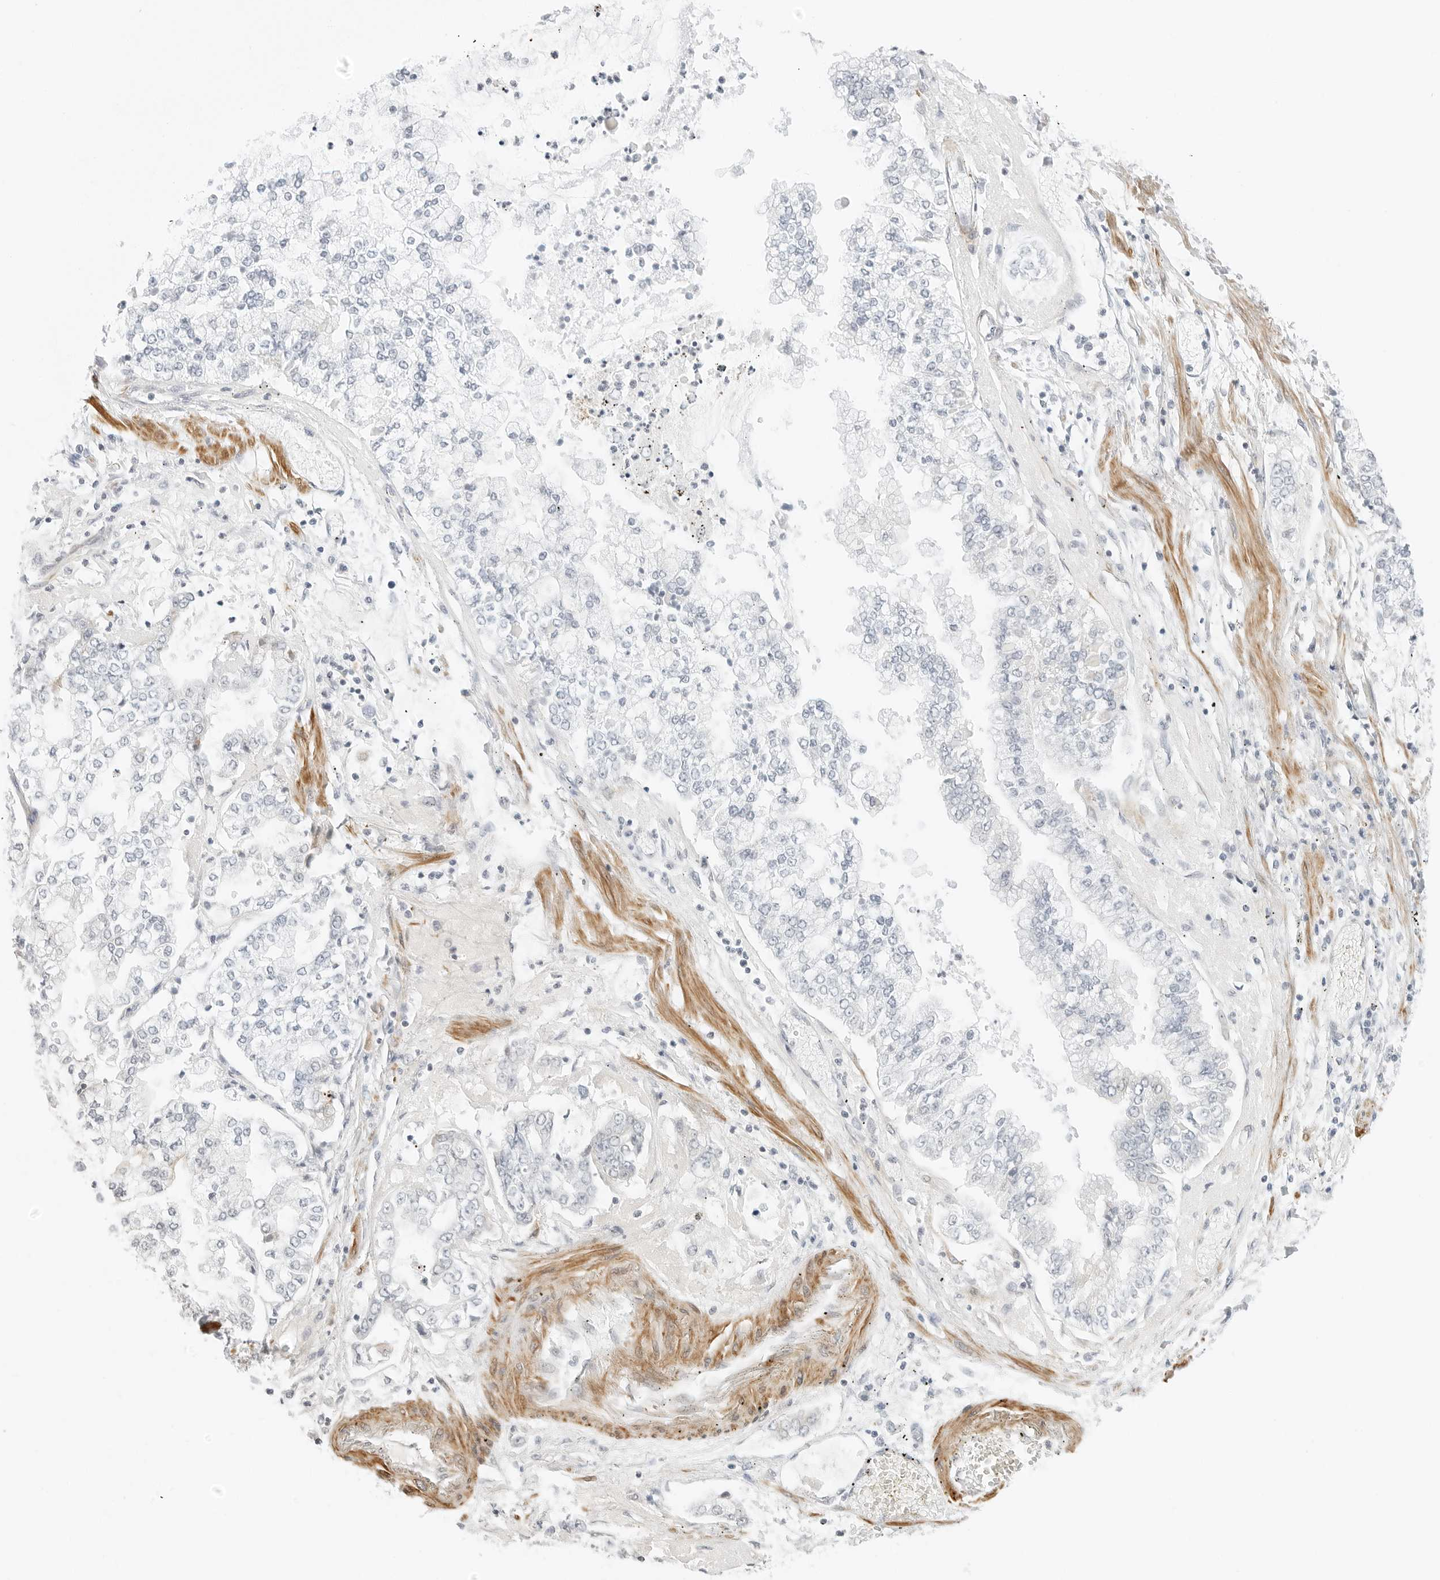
{"staining": {"intensity": "negative", "quantity": "none", "location": "none"}, "tissue": "stomach cancer", "cell_type": "Tumor cells", "image_type": "cancer", "snomed": [{"axis": "morphology", "description": "Adenocarcinoma, NOS"}, {"axis": "topography", "description": "Stomach"}], "caption": "DAB immunohistochemical staining of stomach cancer (adenocarcinoma) shows no significant positivity in tumor cells.", "gene": "IQCC", "patient": {"sex": "male", "age": 76}}